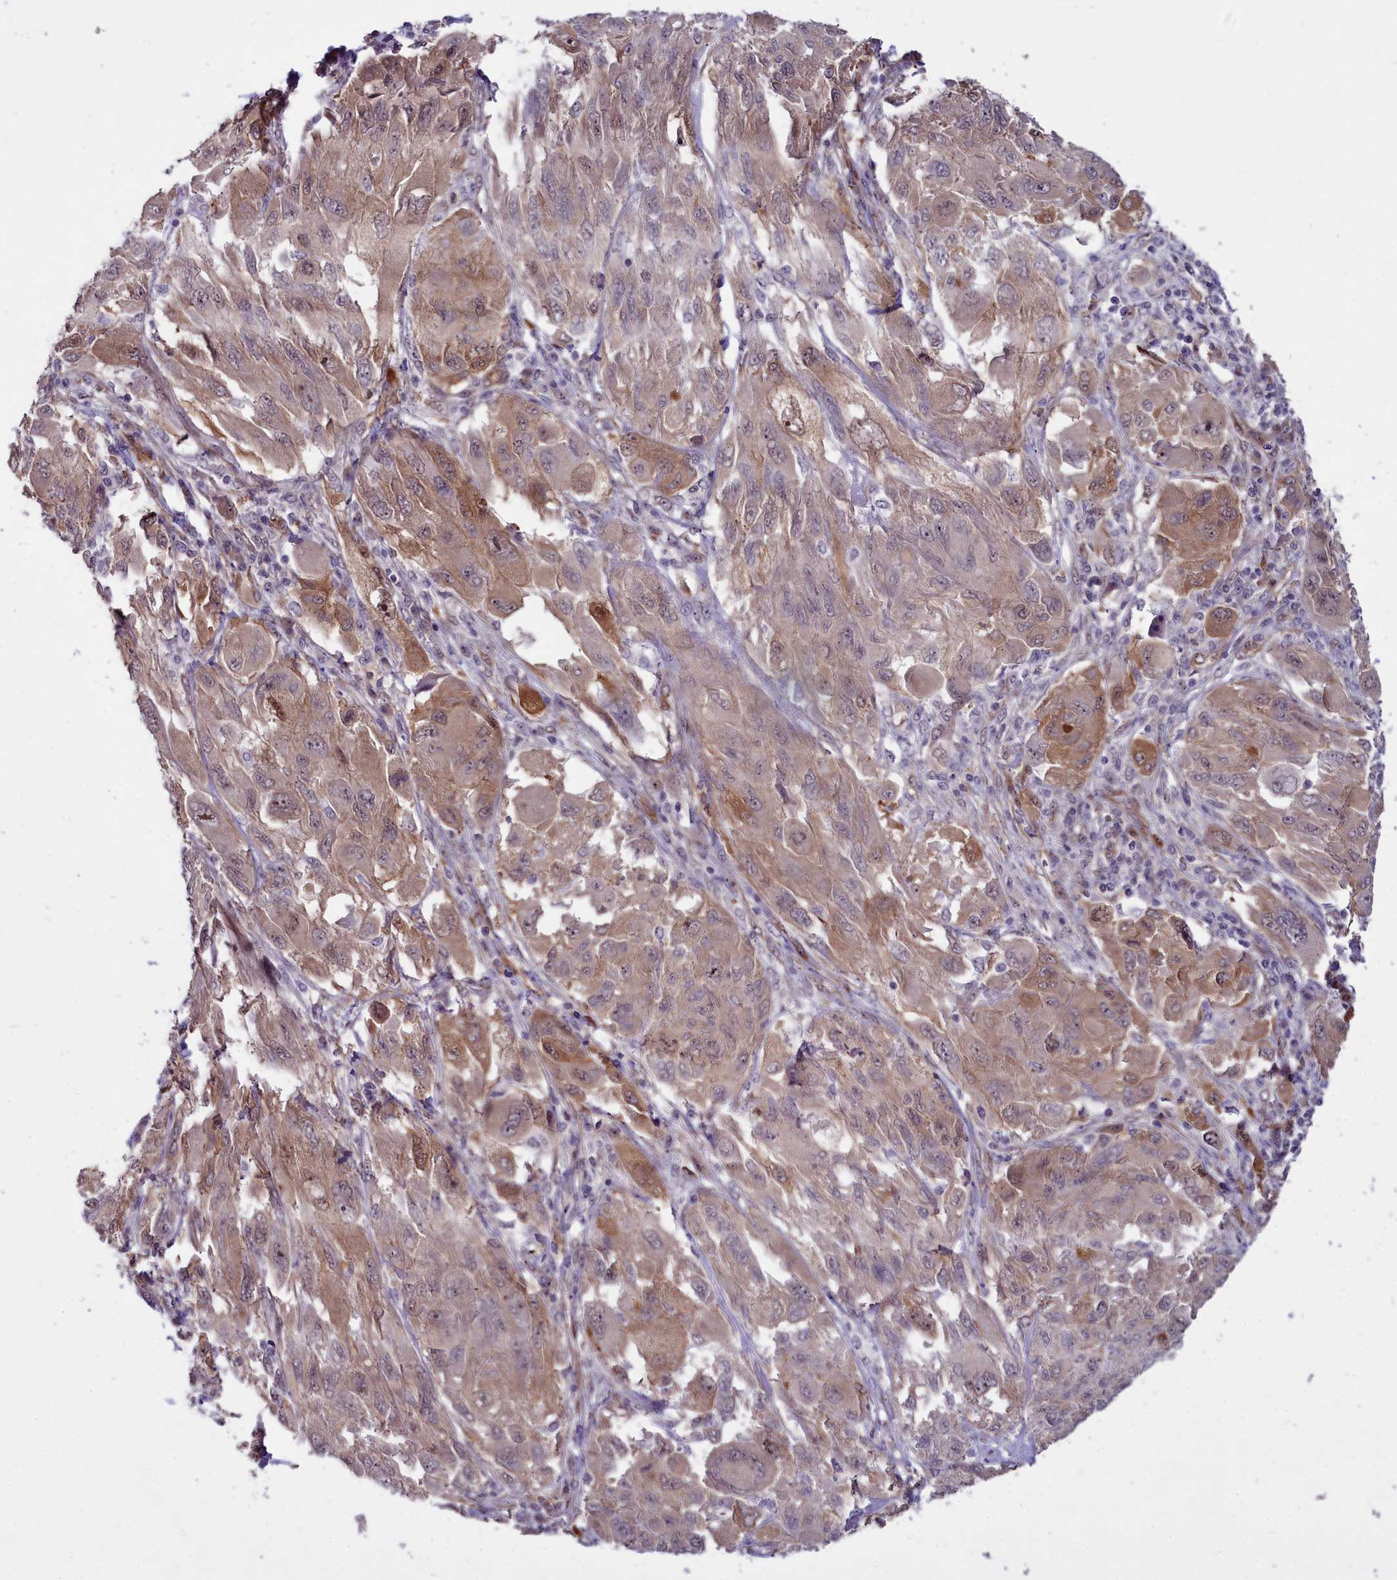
{"staining": {"intensity": "moderate", "quantity": "<25%", "location": "cytoplasmic/membranous"}, "tissue": "melanoma", "cell_type": "Tumor cells", "image_type": "cancer", "snomed": [{"axis": "morphology", "description": "Malignant melanoma, NOS"}, {"axis": "topography", "description": "Skin"}], "caption": "Melanoma tissue reveals moderate cytoplasmic/membranous expression in about <25% of tumor cells, visualized by immunohistochemistry.", "gene": "BCAR1", "patient": {"sex": "female", "age": 91}}